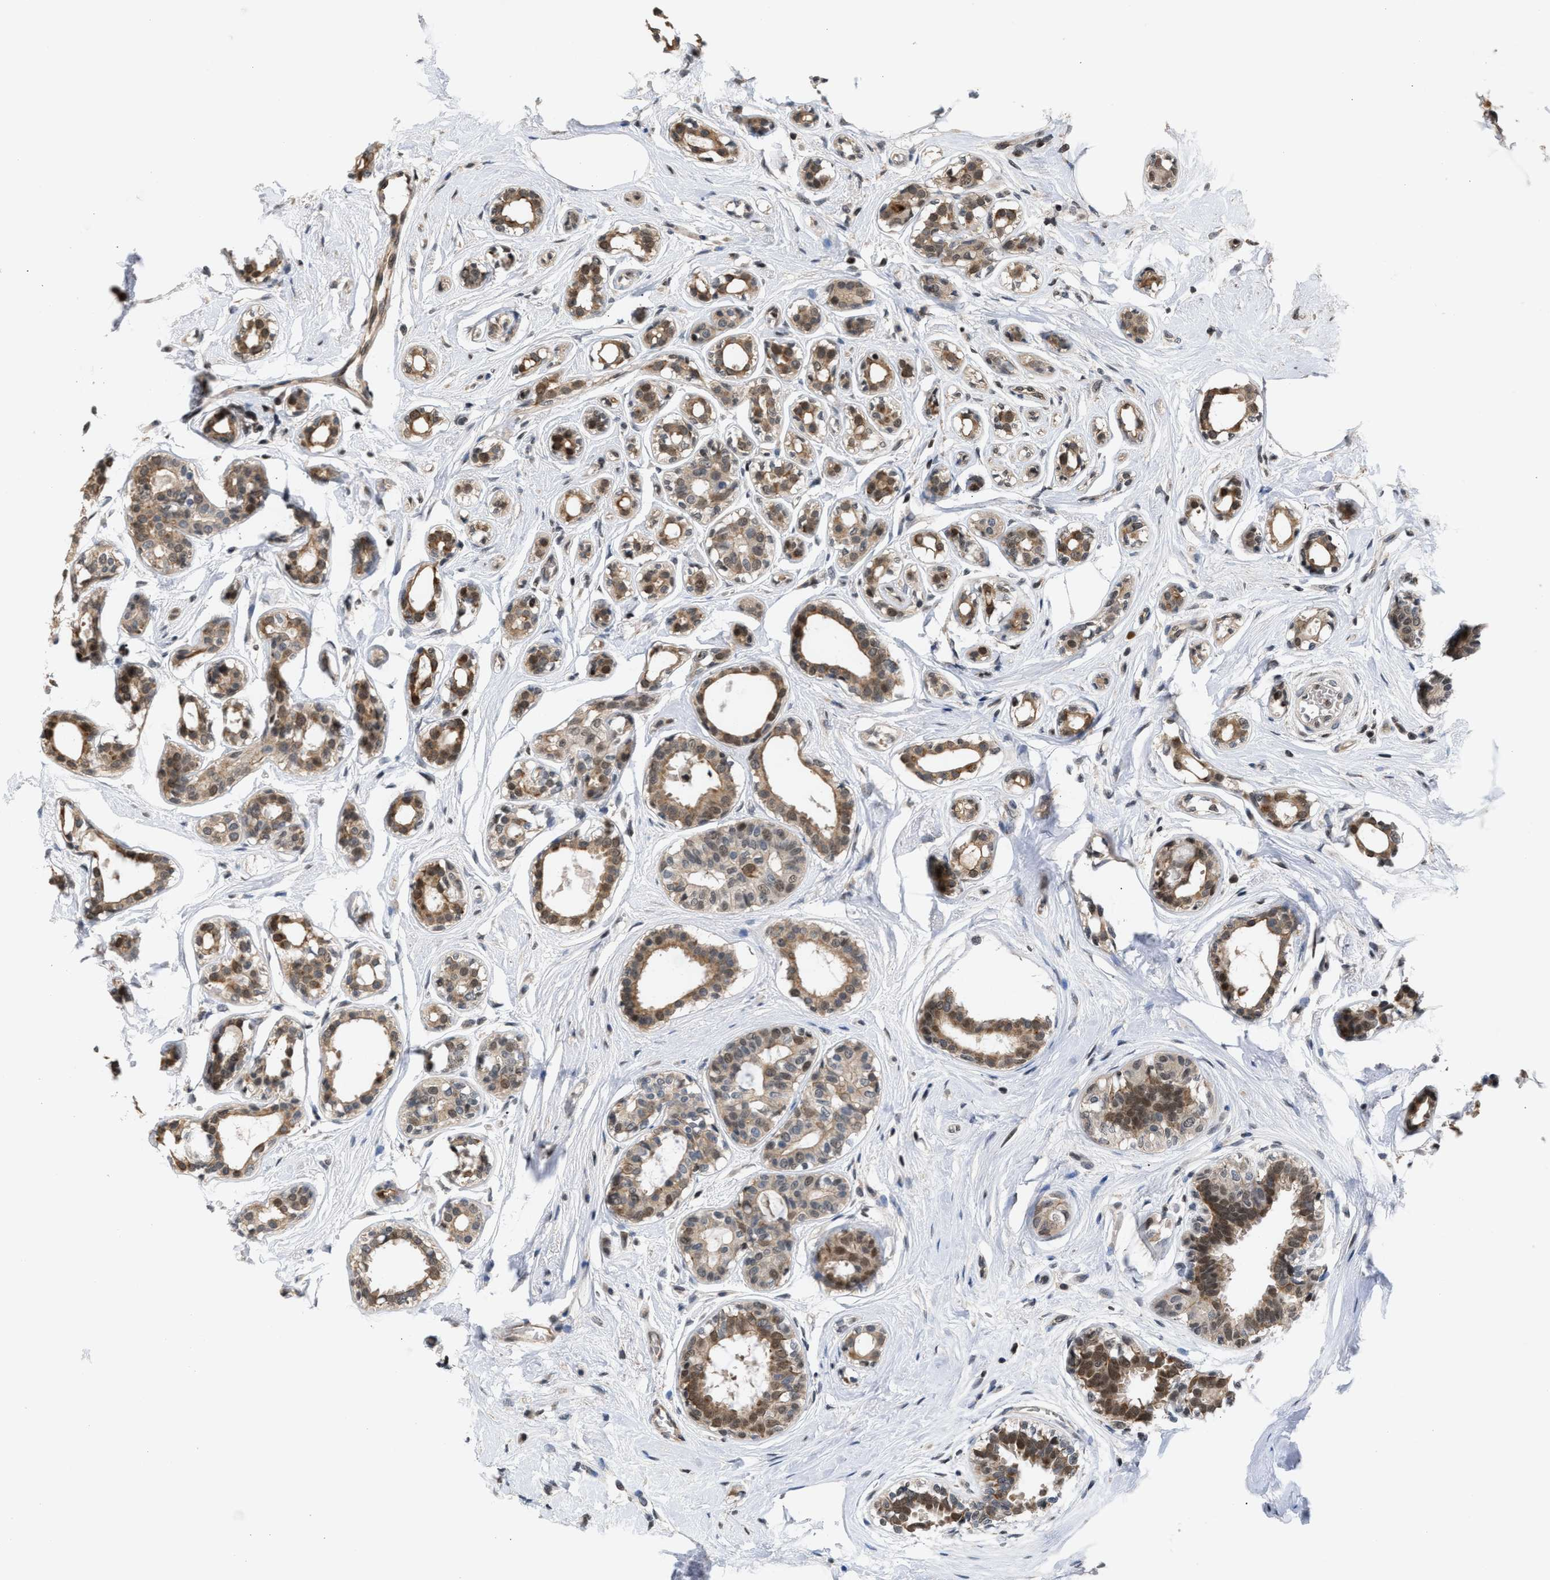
{"staining": {"intensity": "moderate", "quantity": ">75%", "location": "cytoplasmic/membranous,nuclear"}, "tissue": "breast cancer", "cell_type": "Tumor cells", "image_type": "cancer", "snomed": [{"axis": "morphology", "description": "Duct carcinoma"}, {"axis": "topography", "description": "Breast"}], "caption": "This histopathology image shows IHC staining of intraductal carcinoma (breast), with medium moderate cytoplasmic/membranous and nuclear staining in about >75% of tumor cells.", "gene": "C9orf78", "patient": {"sex": "female", "age": 55}}